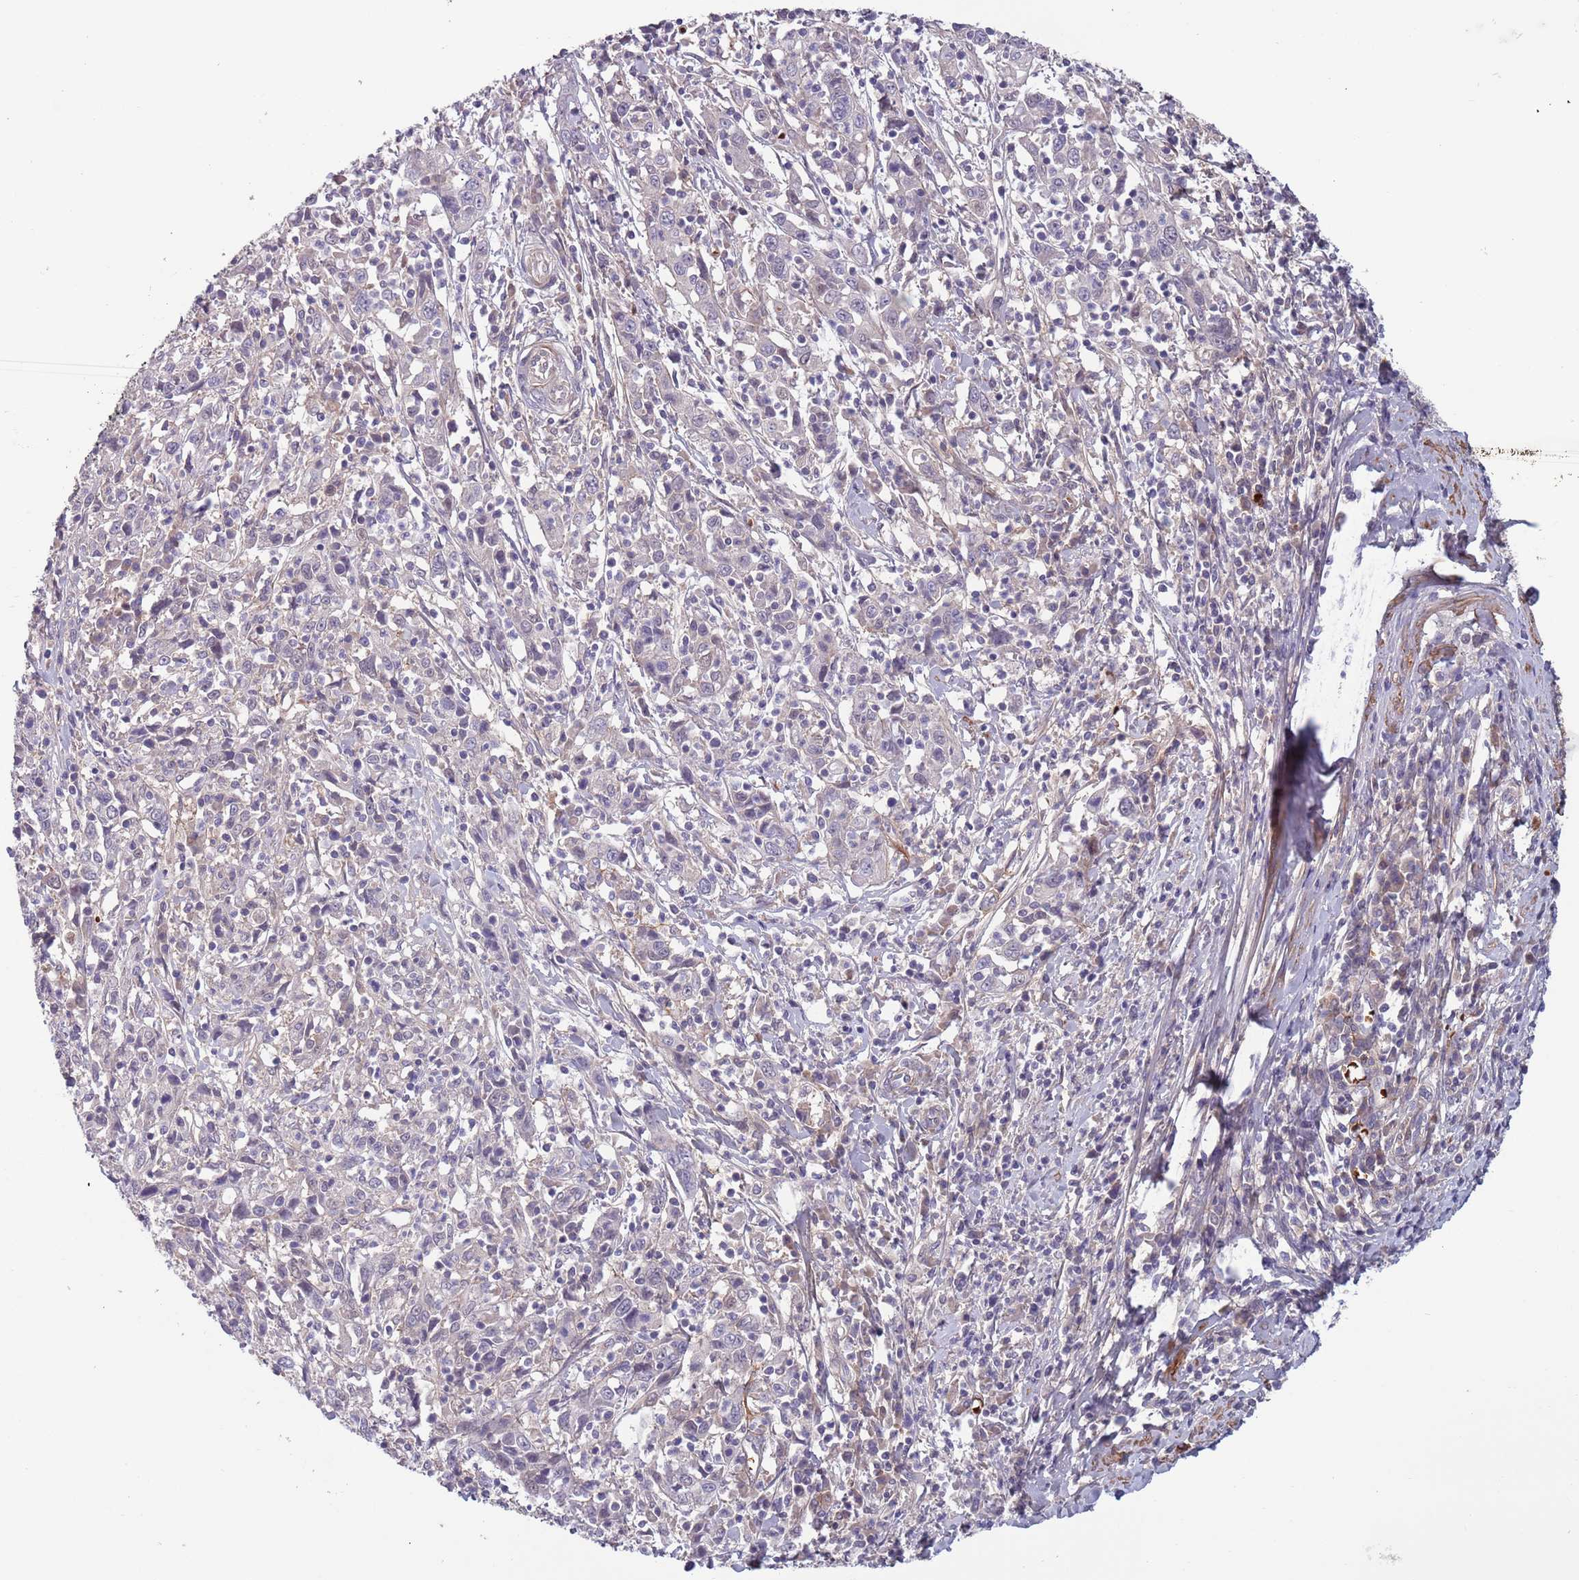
{"staining": {"intensity": "negative", "quantity": "none", "location": "none"}, "tissue": "cervical cancer", "cell_type": "Tumor cells", "image_type": "cancer", "snomed": [{"axis": "morphology", "description": "Squamous cell carcinoma, NOS"}, {"axis": "topography", "description": "Cervix"}], "caption": "Tumor cells are negative for brown protein staining in cervical squamous cell carcinoma.", "gene": "CLNS1A", "patient": {"sex": "female", "age": 46}}